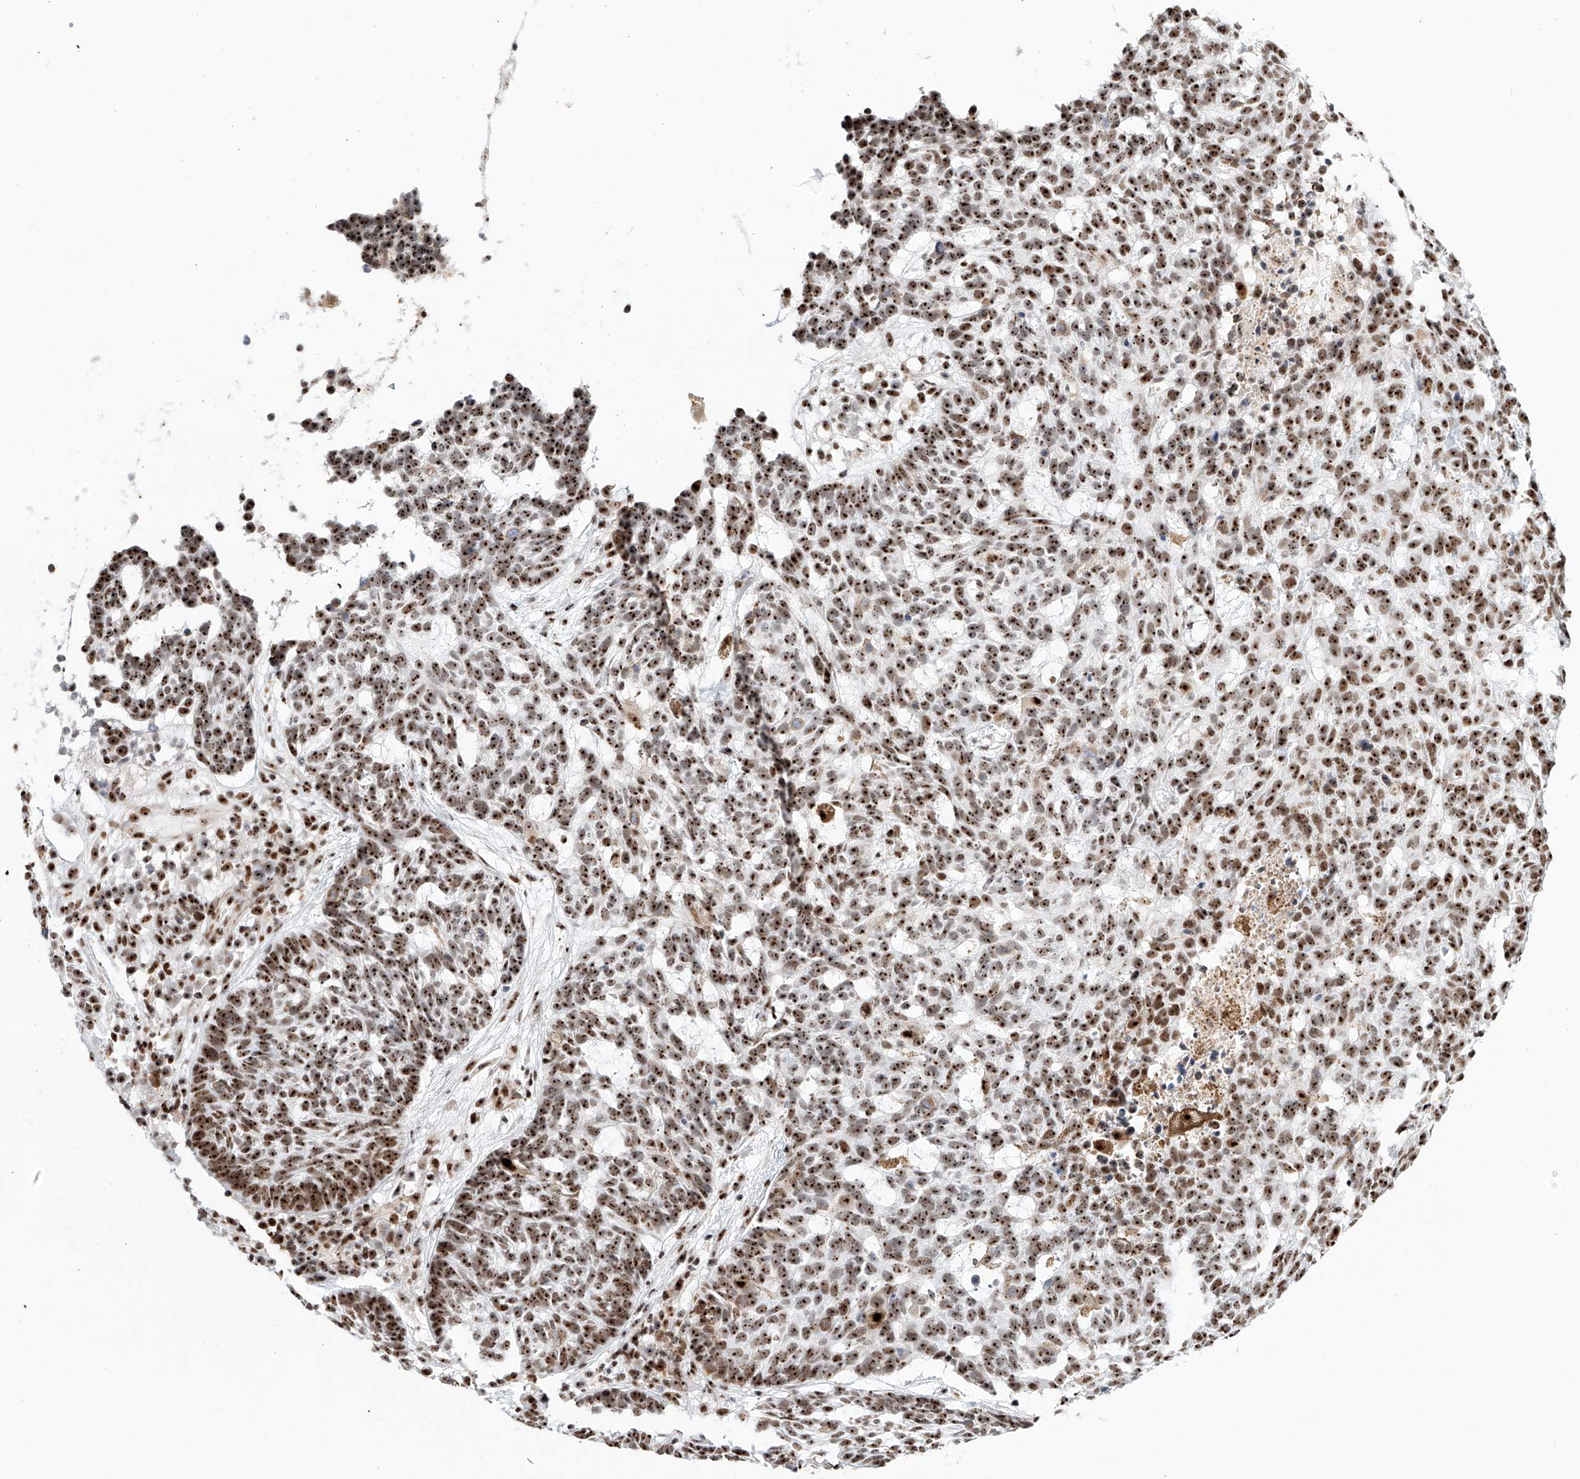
{"staining": {"intensity": "strong", "quantity": ">75%", "location": "nuclear"}, "tissue": "skin cancer", "cell_type": "Tumor cells", "image_type": "cancer", "snomed": [{"axis": "morphology", "description": "Basal cell carcinoma"}, {"axis": "topography", "description": "Skin"}], "caption": "High-magnification brightfield microscopy of skin basal cell carcinoma stained with DAB (3,3'-diaminobenzidine) (brown) and counterstained with hematoxylin (blue). tumor cells exhibit strong nuclear expression is appreciated in about>75% of cells. Nuclei are stained in blue.", "gene": "PRUNE2", "patient": {"sex": "male", "age": 85}}